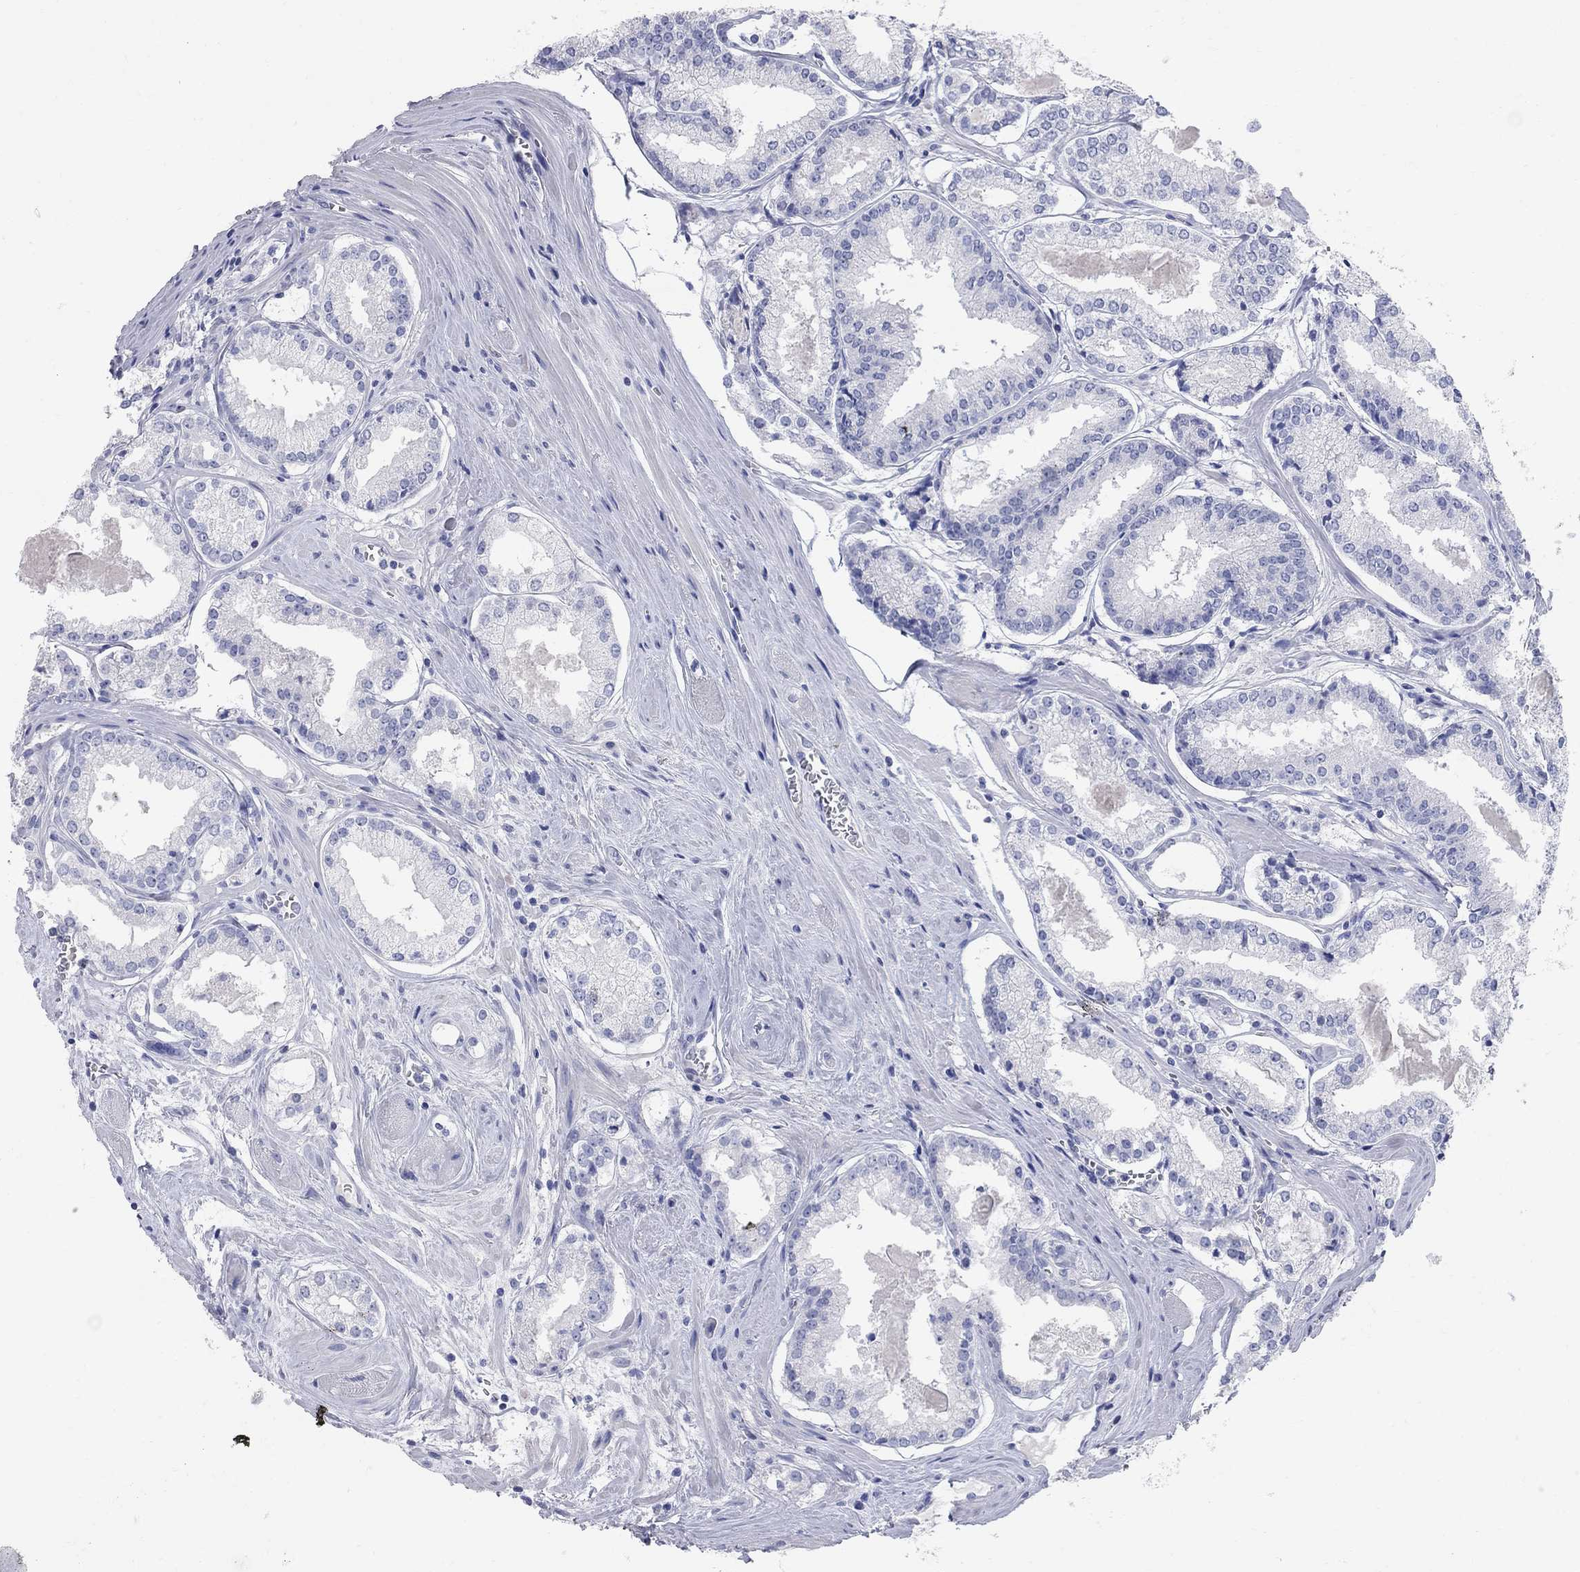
{"staining": {"intensity": "negative", "quantity": "none", "location": "none"}, "tissue": "prostate cancer", "cell_type": "Tumor cells", "image_type": "cancer", "snomed": [{"axis": "morphology", "description": "Adenocarcinoma, NOS"}, {"axis": "topography", "description": "Prostate"}], "caption": "High magnification brightfield microscopy of prostate cancer stained with DAB (3,3'-diaminobenzidine) (brown) and counterstained with hematoxylin (blue): tumor cells show no significant expression.", "gene": "AOX1", "patient": {"sex": "male", "age": 72}}